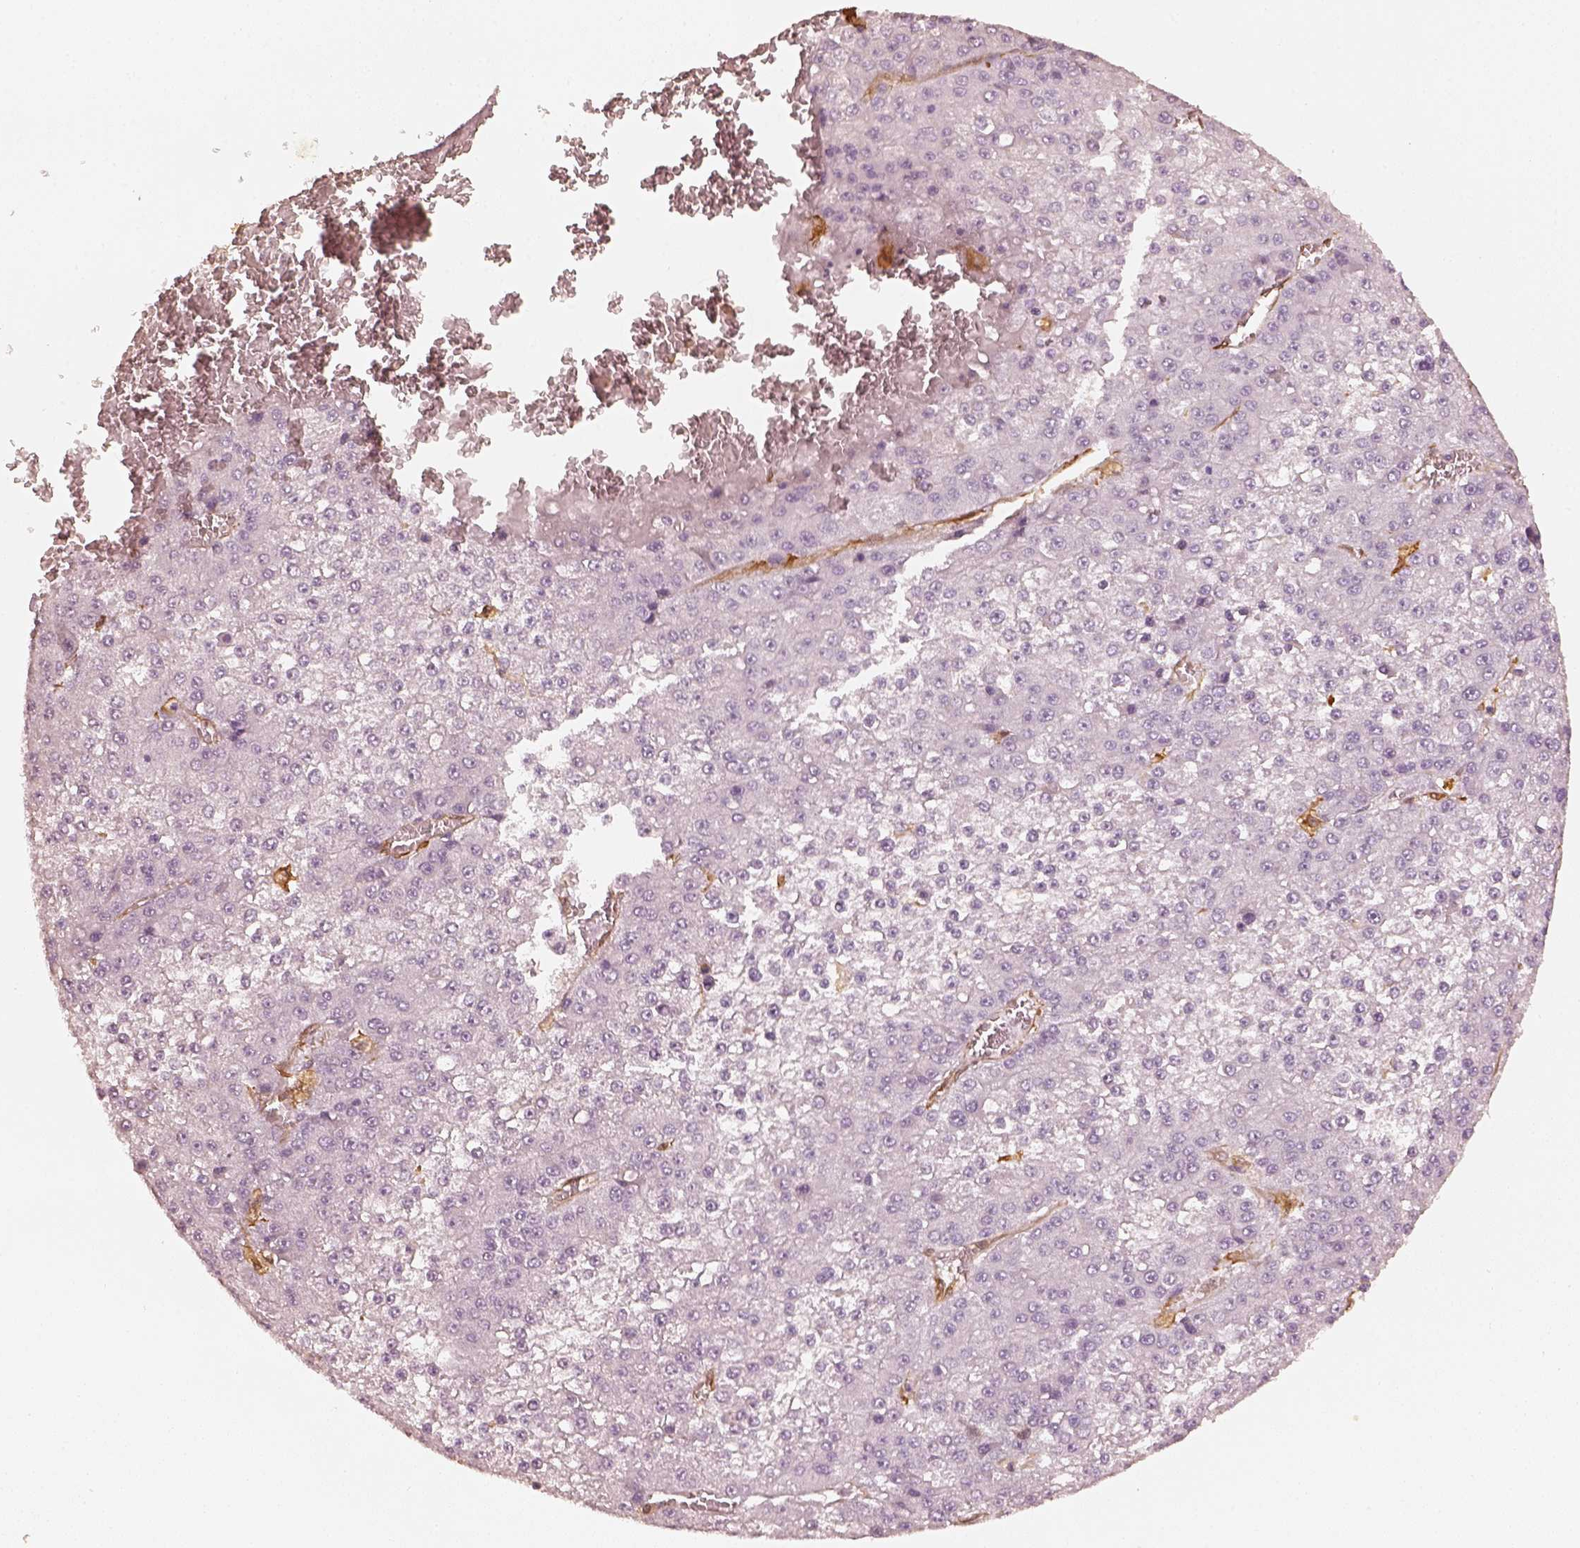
{"staining": {"intensity": "negative", "quantity": "none", "location": "none"}, "tissue": "liver cancer", "cell_type": "Tumor cells", "image_type": "cancer", "snomed": [{"axis": "morphology", "description": "Carcinoma, Hepatocellular, NOS"}, {"axis": "topography", "description": "Liver"}], "caption": "Photomicrograph shows no significant protein staining in tumor cells of liver cancer. (DAB IHC with hematoxylin counter stain).", "gene": "FSCN1", "patient": {"sex": "female", "age": 73}}